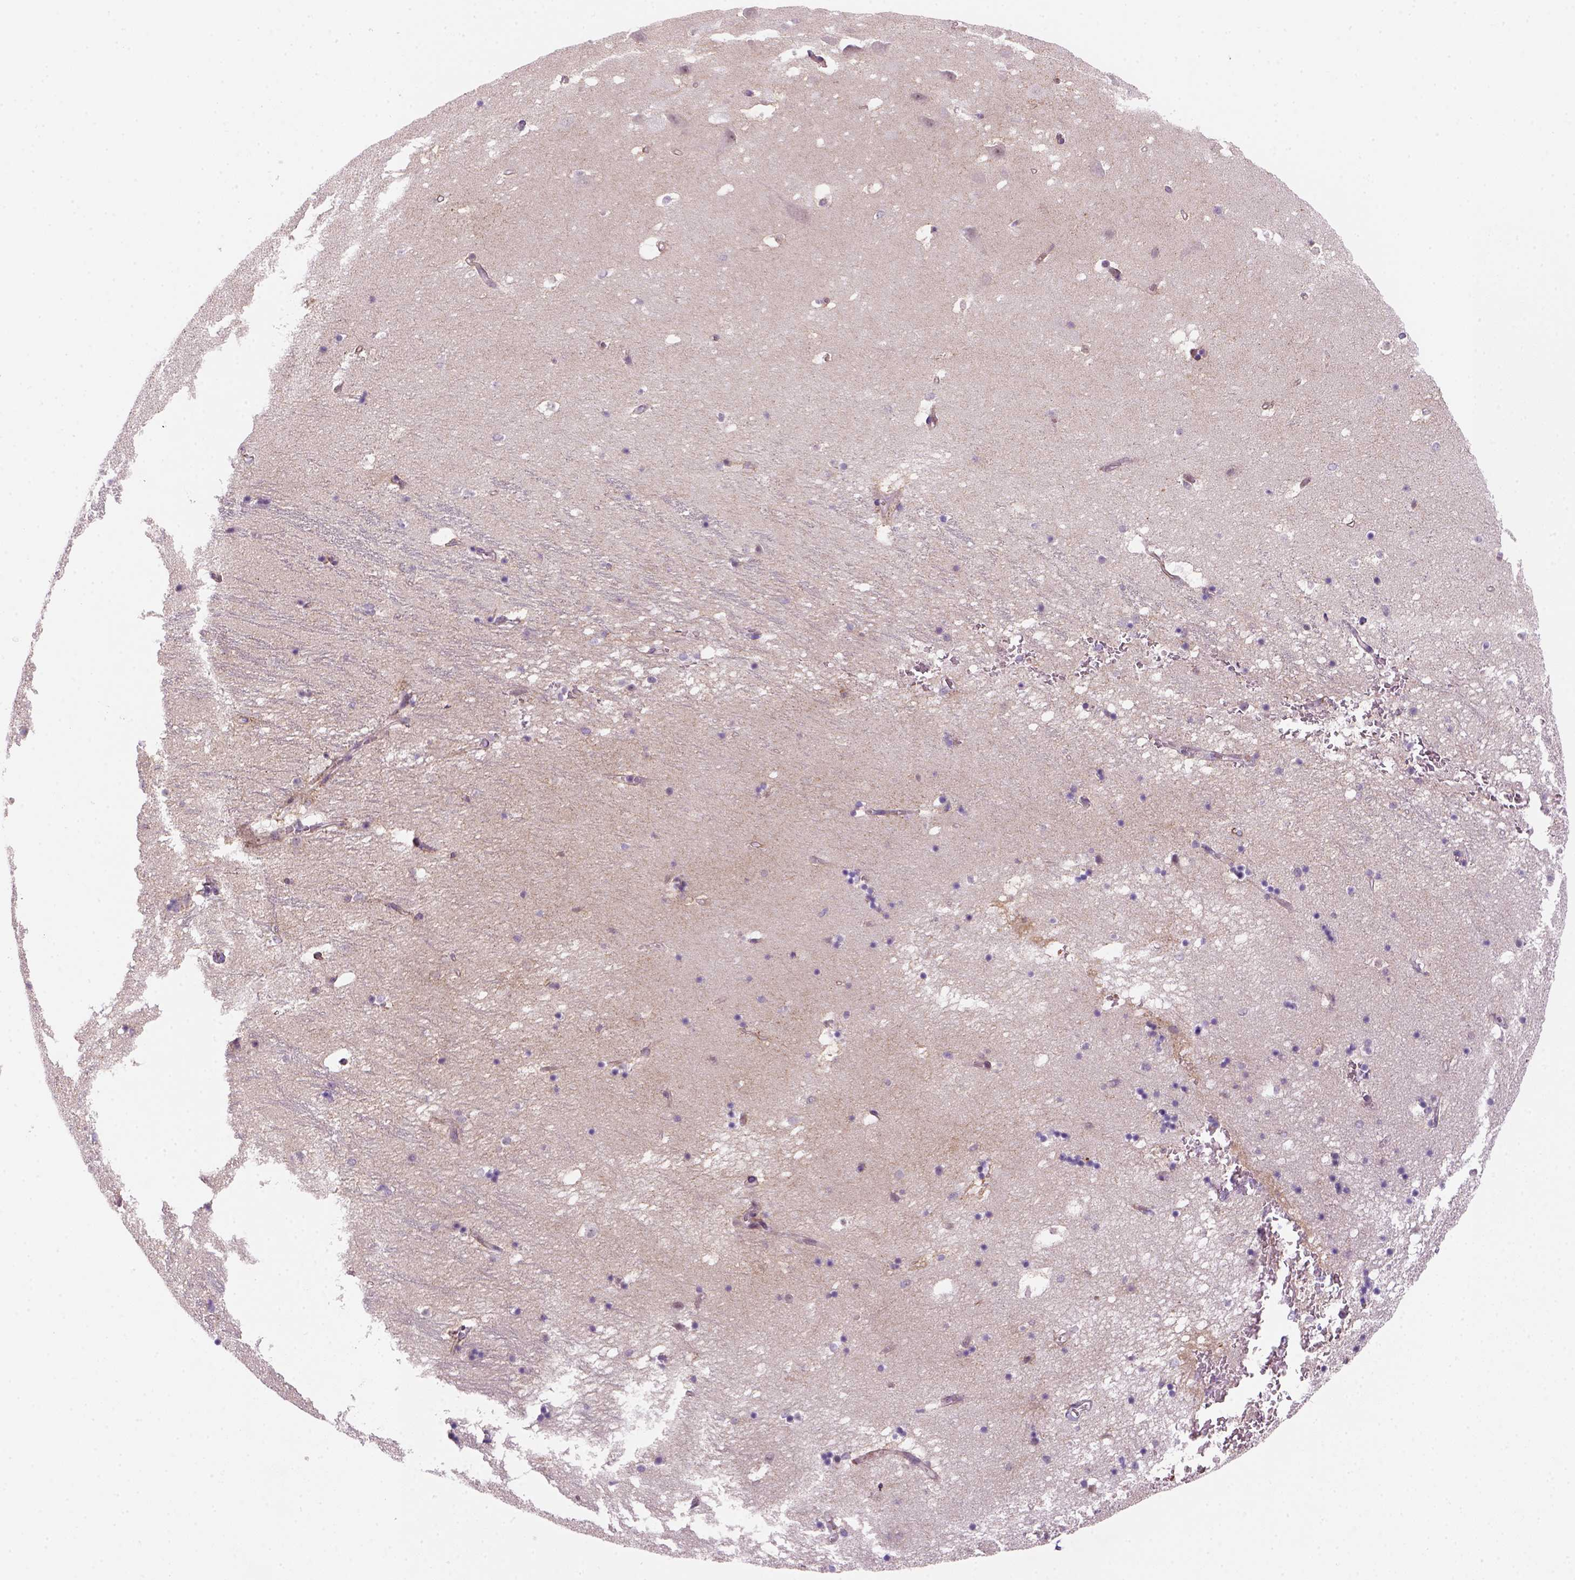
{"staining": {"intensity": "negative", "quantity": "none", "location": "none"}, "tissue": "hippocampus", "cell_type": "Glial cells", "image_type": "normal", "snomed": [{"axis": "morphology", "description": "Normal tissue, NOS"}, {"axis": "topography", "description": "Hippocampus"}], "caption": "Histopathology image shows no significant protein expression in glial cells of unremarkable hippocampus.", "gene": "VSTM5", "patient": {"sex": "male", "age": 58}}